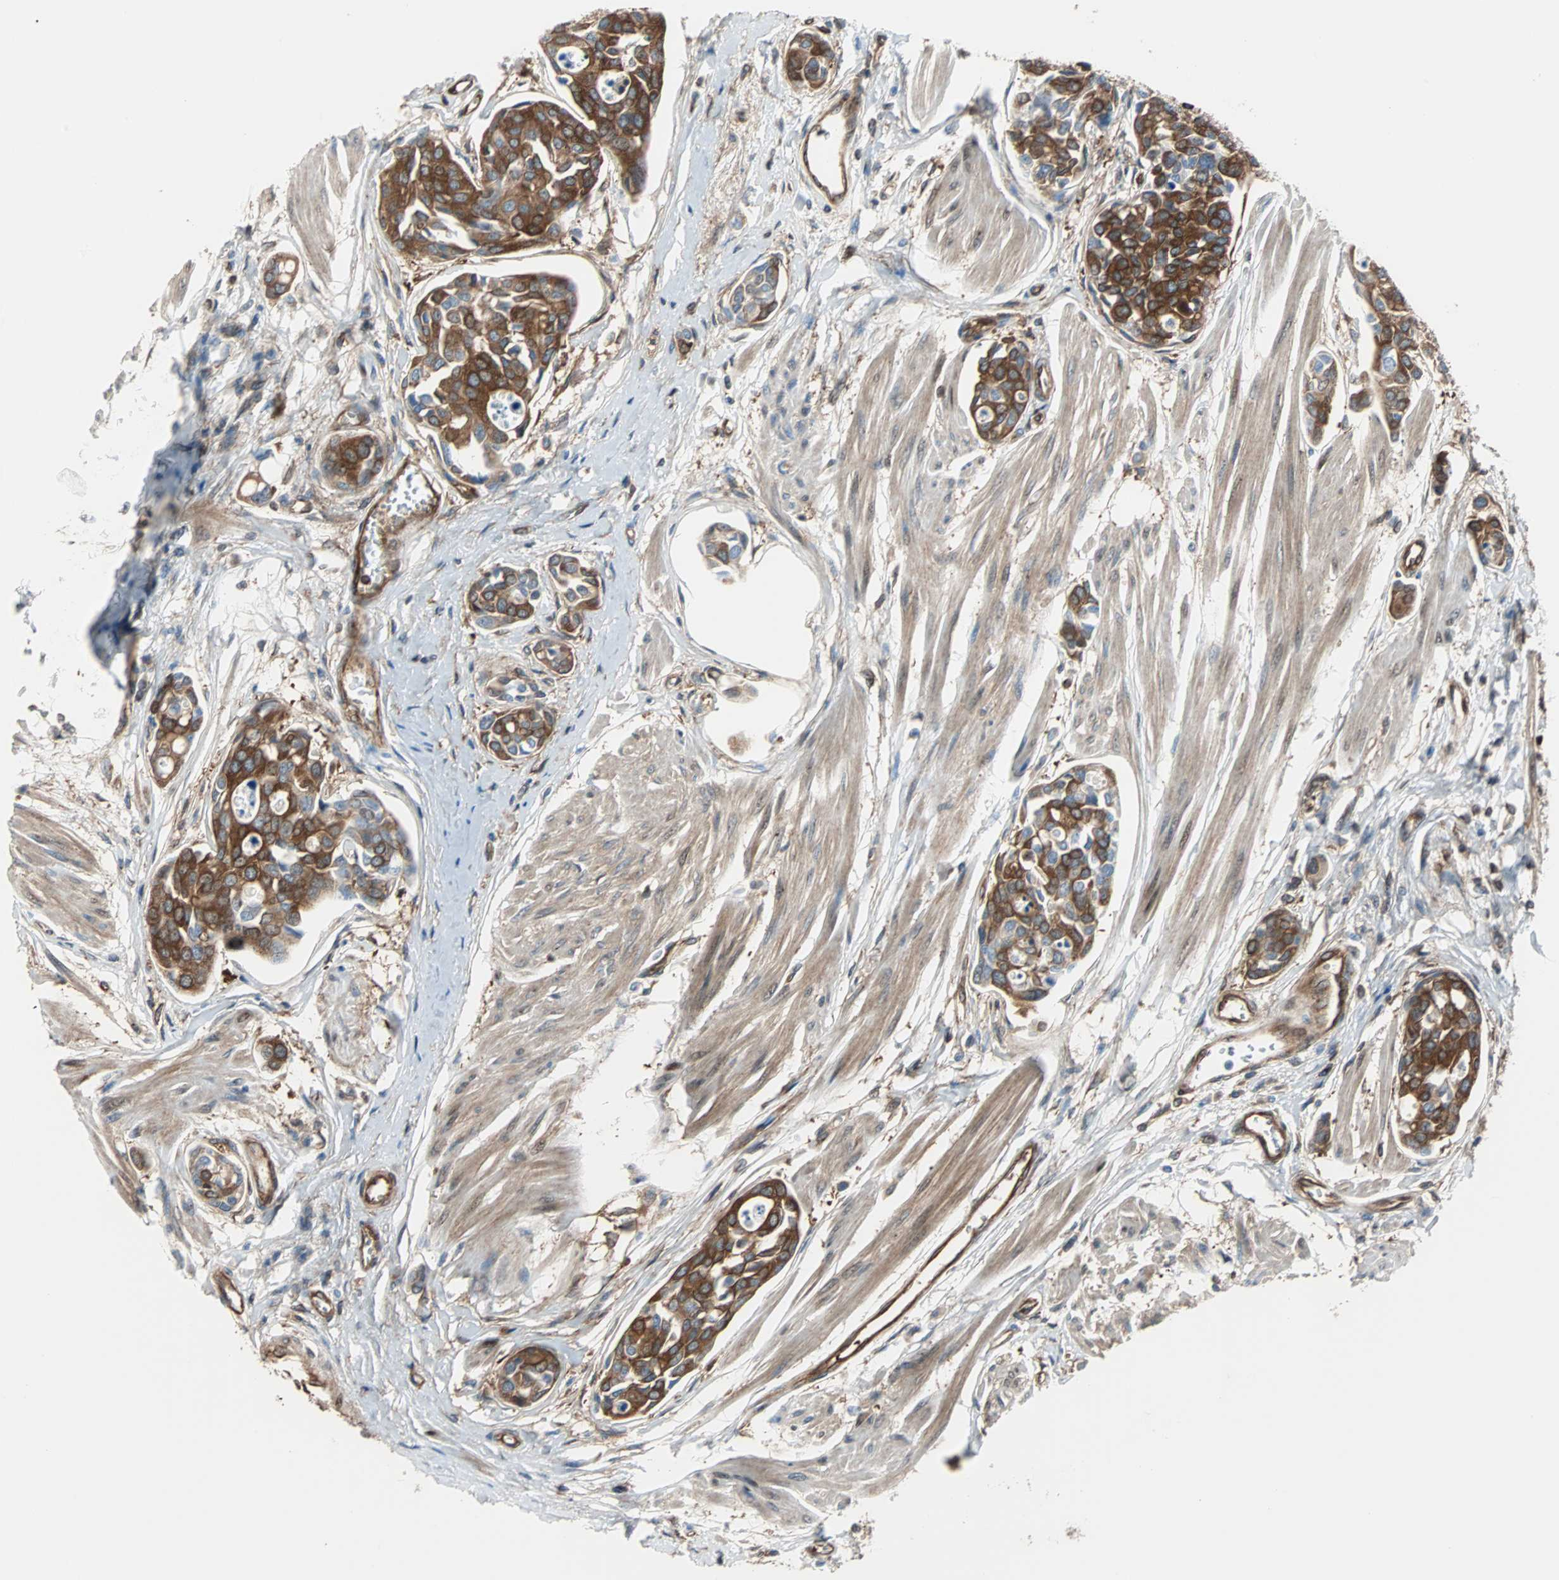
{"staining": {"intensity": "strong", "quantity": ">75%", "location": "cytoplasmic/membranous"}, "tissue": "urothelial cancer", "cell_type": "Tumor cells", "image_type": "cancer", "snomed": [{"axis": "morphology", "description": "Urothelial carcinoma, High grade"}, {"axis": "topography", "description": "Urinary bladder"}], "caption": "Immunohistochemistry (IHC) (DAB (3,3'-diaminobenzidine)) staining of human urothelial cancer exhibits strong cytoplasmic/membranous protein positivity in approximately >75% of tumor cells.", "gene": "RELA", "patient": {"sex": "male", "age": 78}}